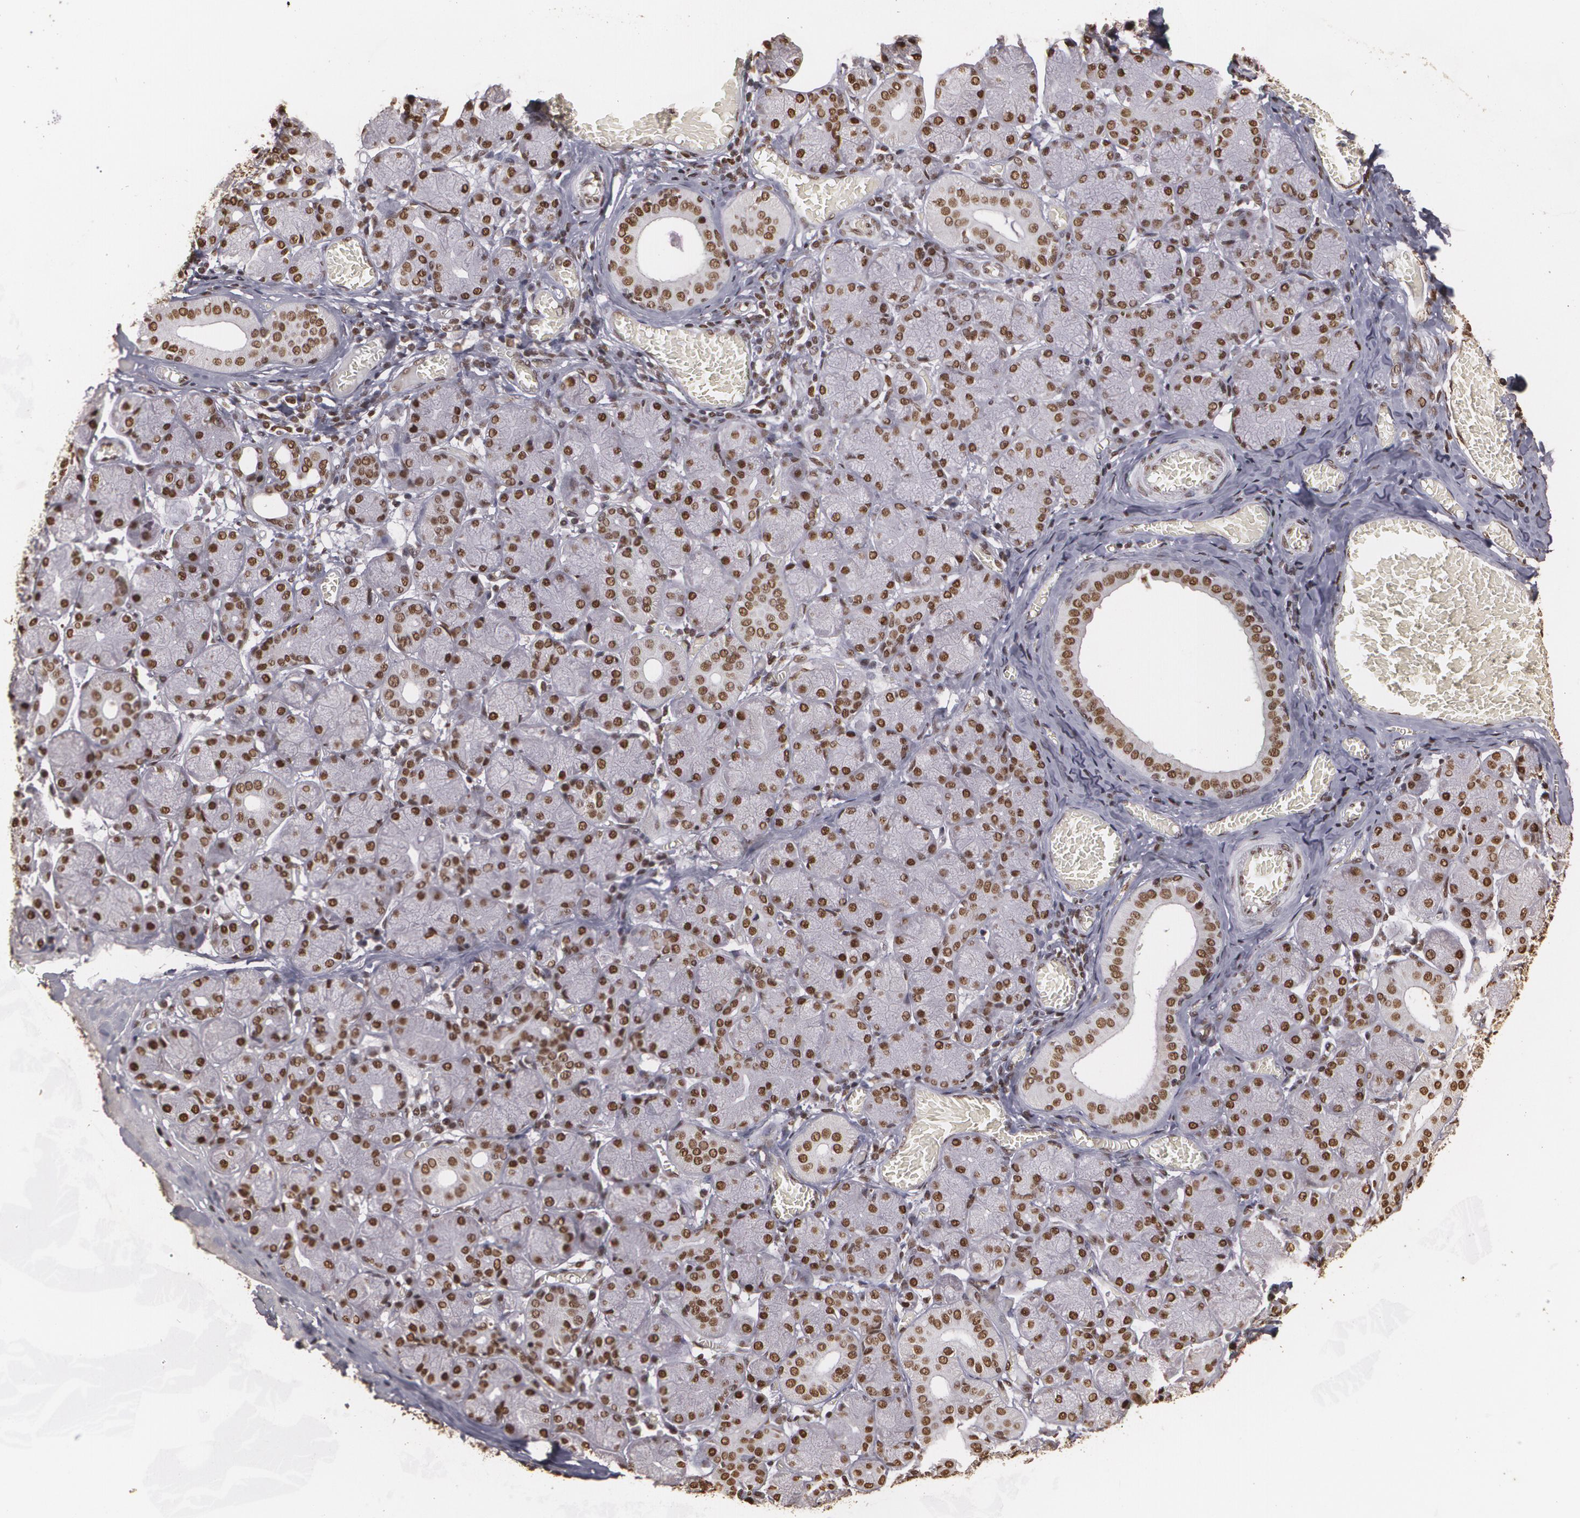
{"staining": {"intensity": "strong", "quantity": ">75%", "location": "nuclear"}, "tissue": "salivary gland", "cell_type": "Glandular cells", "image_type": "normal", "snomed": [{"axis": "morphology", "description": "Normal tissue, NOS"}, {"axis": "topography", "description": "Salivary gland"}], "caption": "The image displays staining of unremarkable salivary gland, revealing strong nuclear protein expression (brown color) within glandular cells.", "gene": "RCOR1", "patient": {"sex": "female", "age": 24}}